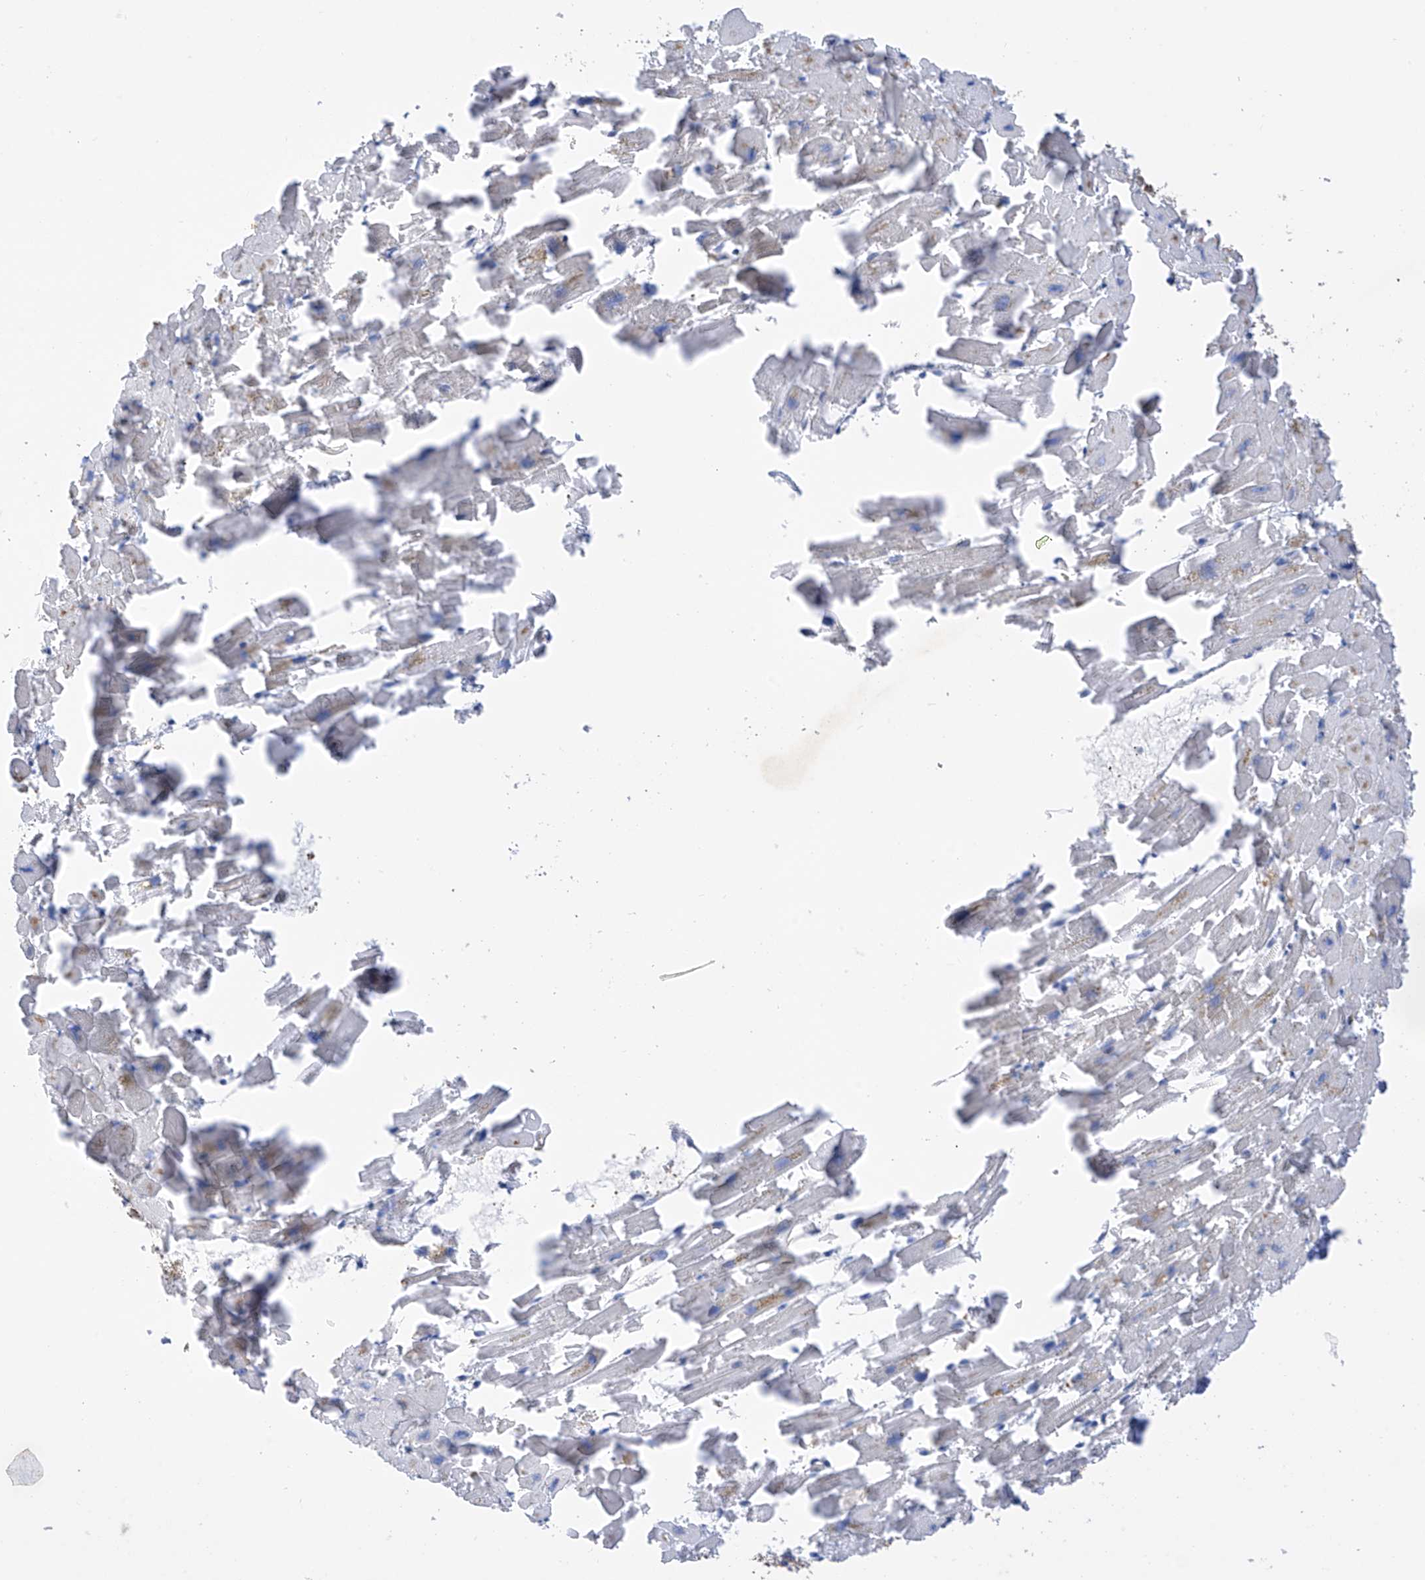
{"staining": {"intensity": "negative", "quantity": "none", "location": "none"}, "tissue": "heart muscle", "cell_type": "Cardiomyocytes", "image_type": "normal", "snomed": [{"axis": "morphology", "description": "Normal tissue, NOS"}, {"axis": "topography", "description": "Heart"}], "caption": "Protein analysis of normal heart muscle exhibits no significant expression in cardiomyocytes. (DAB (3,3'-diaminobenzidine) immunohistochemistry visualized using brightfield microscopy, high magnification).", "gene": "REC8", "patient": {"sex": "female", "age": 64}}